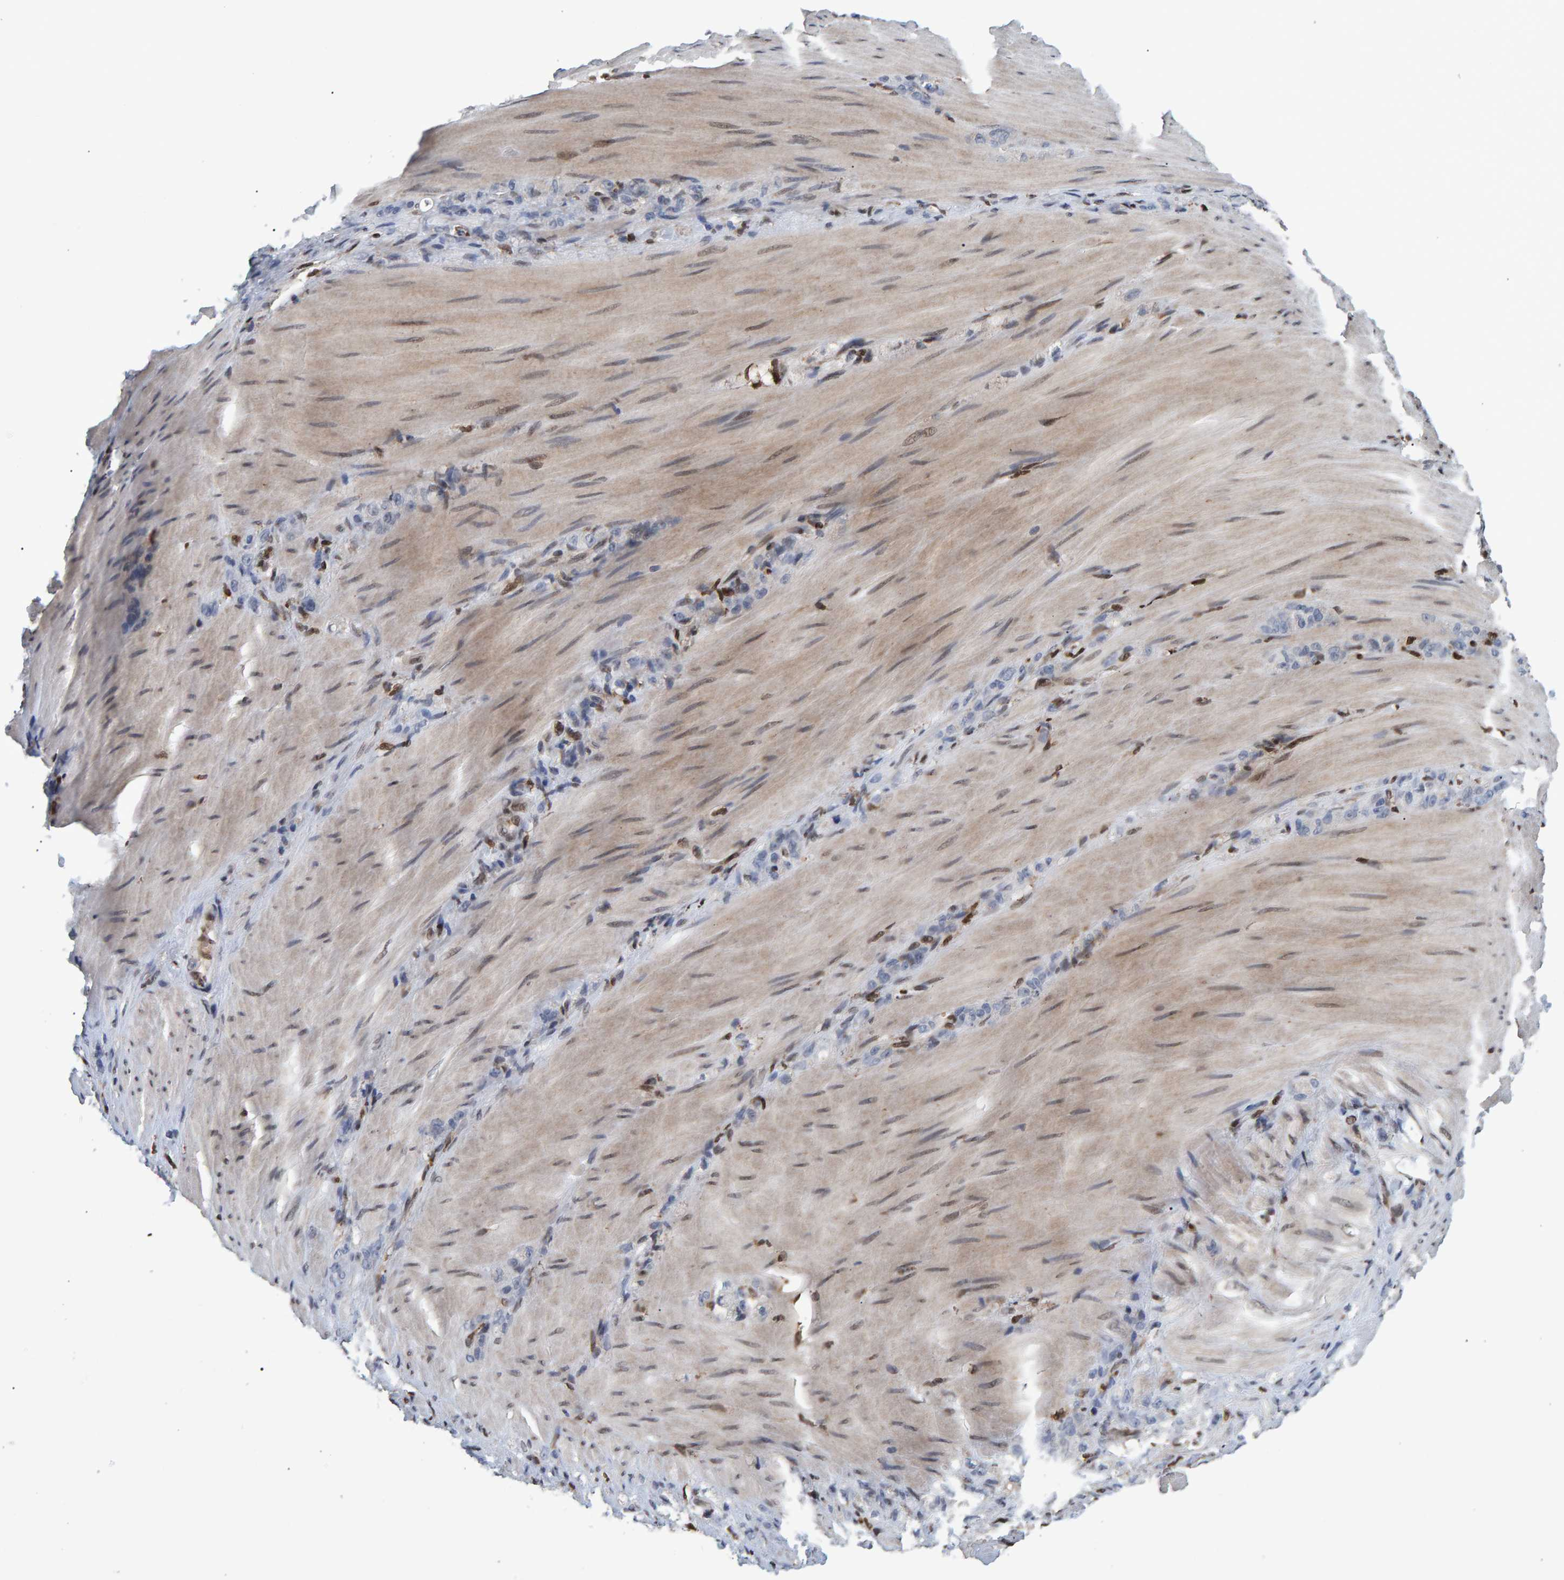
{"staining": {"intensity": "moderate", "quantity": "<25%", "location": "nuclear"}, "tissue": "stomach cancer", "cell_type": "Tumor cells", "image_type": "cancer", "snomed": [{"axis": "morphology", "description": "Normal tissue, NOS"}, {"axis": "morphology", "description": "Adenocarcinoma, NOS"}, {"axis": "topography", "description": "Stomach"}], "caption": "Immunohistochemical staining of stomach adenocarcinoma shows moderate nuclear protein expression in approximately <25% of tumor cells.", "gene": "QKI", "patient": {"sex": "male", "age": 82}}